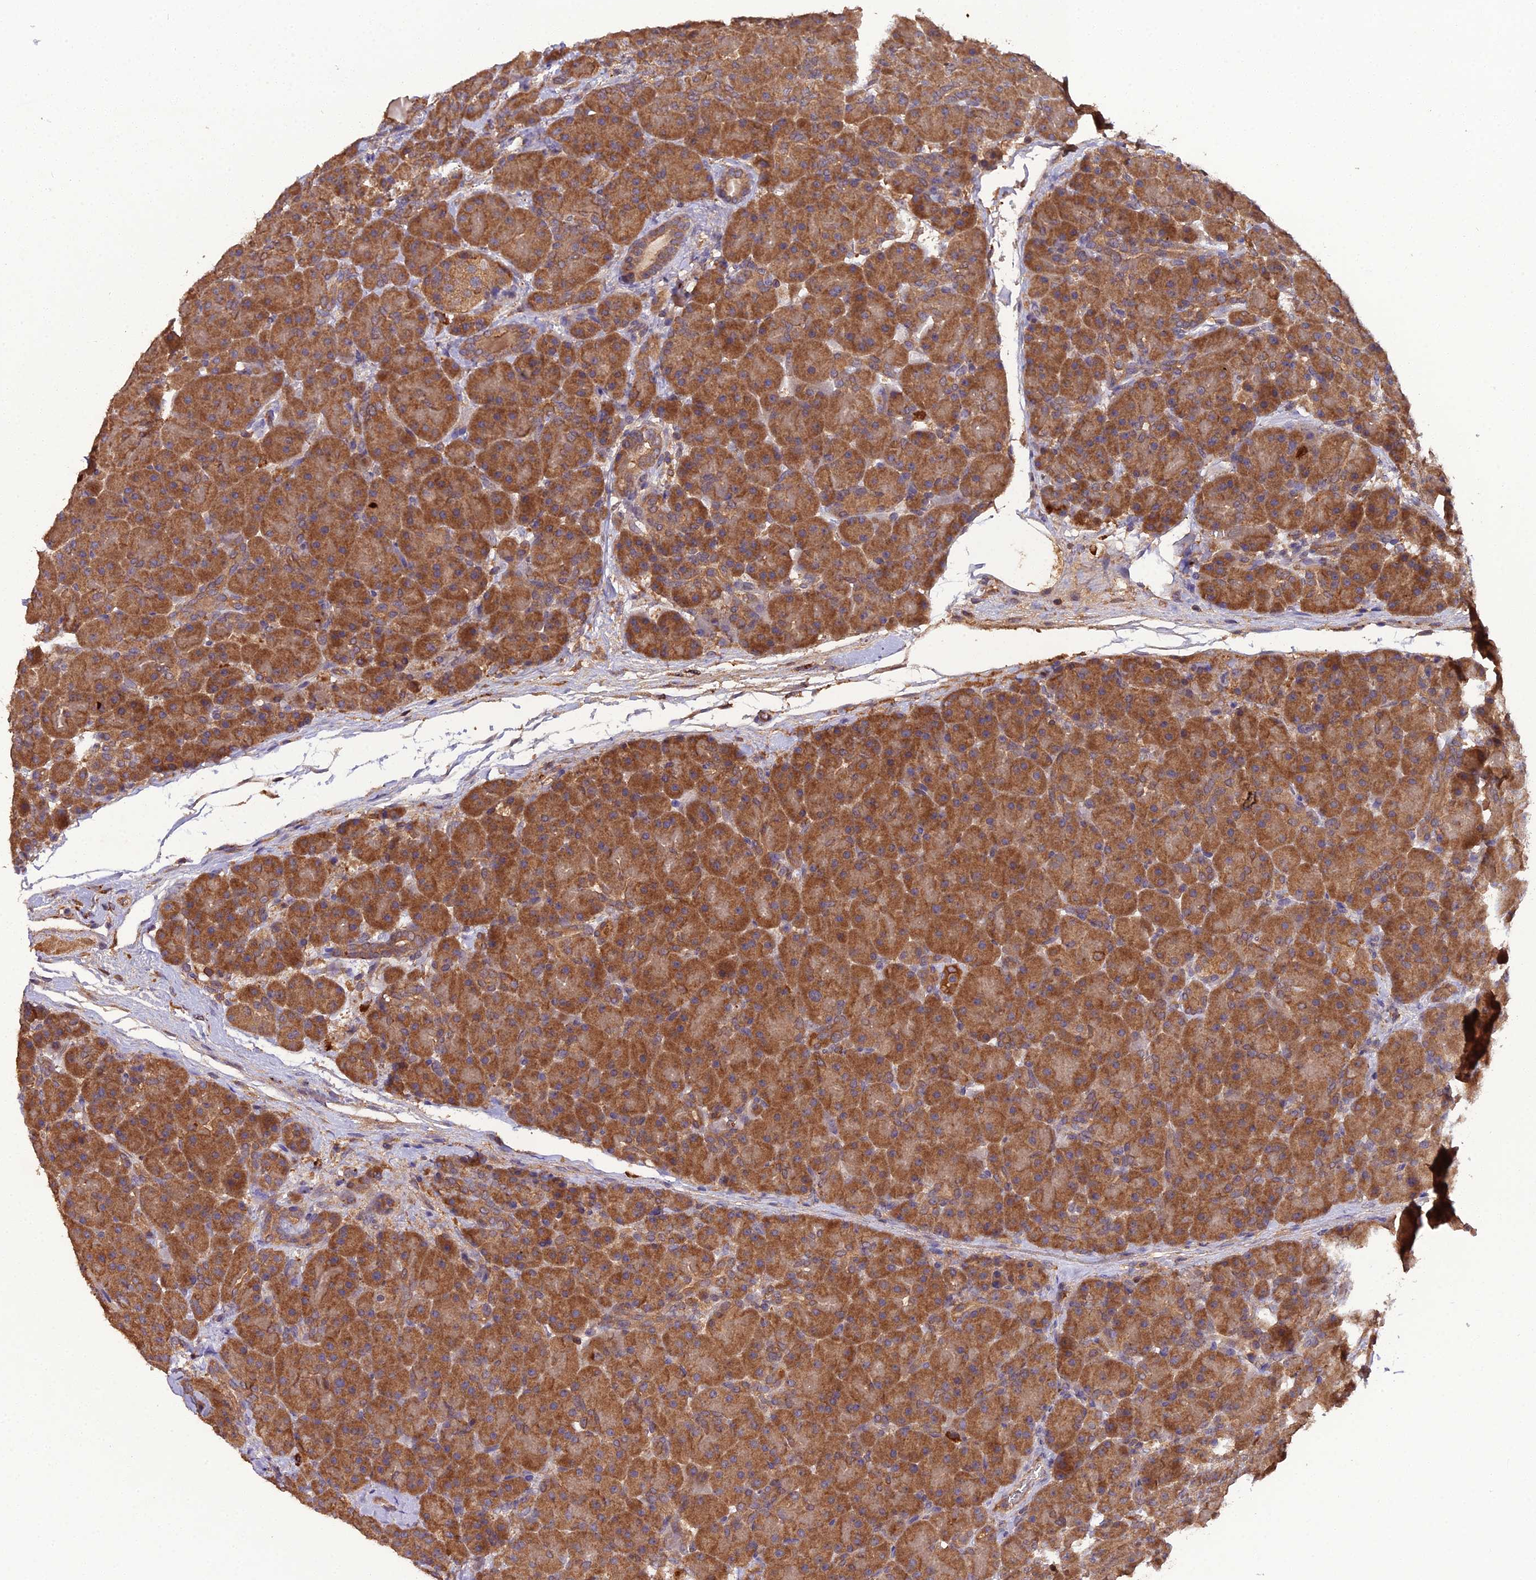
{"staining": {"intensity": "moderate", "quantity": ">75%", "location": "cytoplasmic/membranous"}, "tissue": "pancreas", "cell_type": "Exocrine glandular cells", "image_type": "normal", "snomed": [{"axis": "morphology", "description": "Normal tissue, NOS"}, {"axis": "topography", "description": "Pancreas"}], "caption": "This is a photomicrograph of immunohistochemistry staining of normal pancreas, which shows moderate staining in the cytoplasmic/membranous of exocrine glandular cells.", "gene": "TMEM258", "patient": {"sex": "male", "age": 66}}